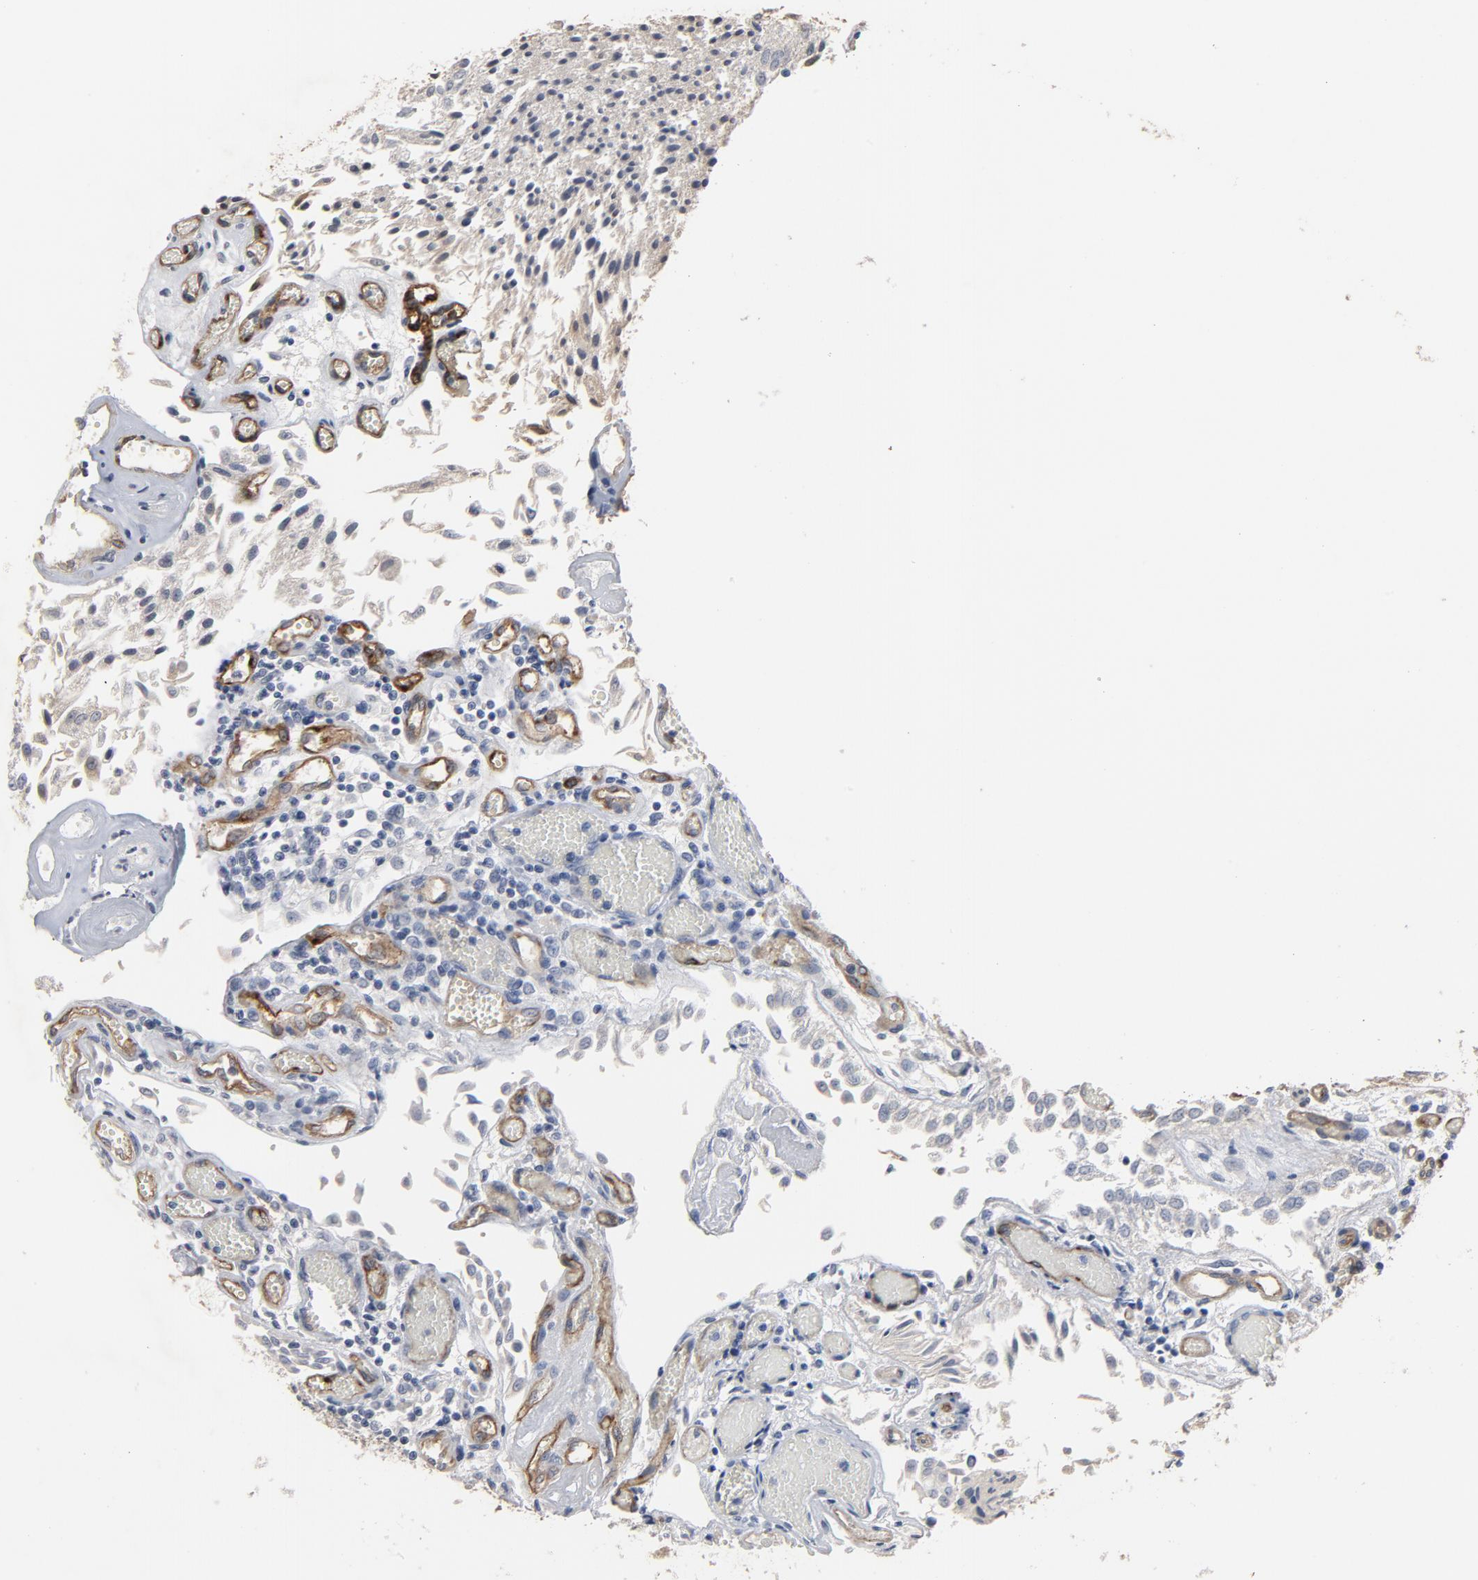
{"staining": {"intensity": "negative", "quantity": "none", "location": "none"}, "tissue": "urothelial cancer", "cell_type": "Tumor cells", "image_type": "cancer", "snomed": [{"axis": "morphology", "description": "Urothelial carcinoma, Low grade"}, {"axis": "topography", "description": "Urinary bladder"}], "caption": "Immunohistochemical staining of human urothelial cancer shows no significant staining in tumor cells.", "gene": "KDR", "patient": {"sex": "male", "age": 86}}